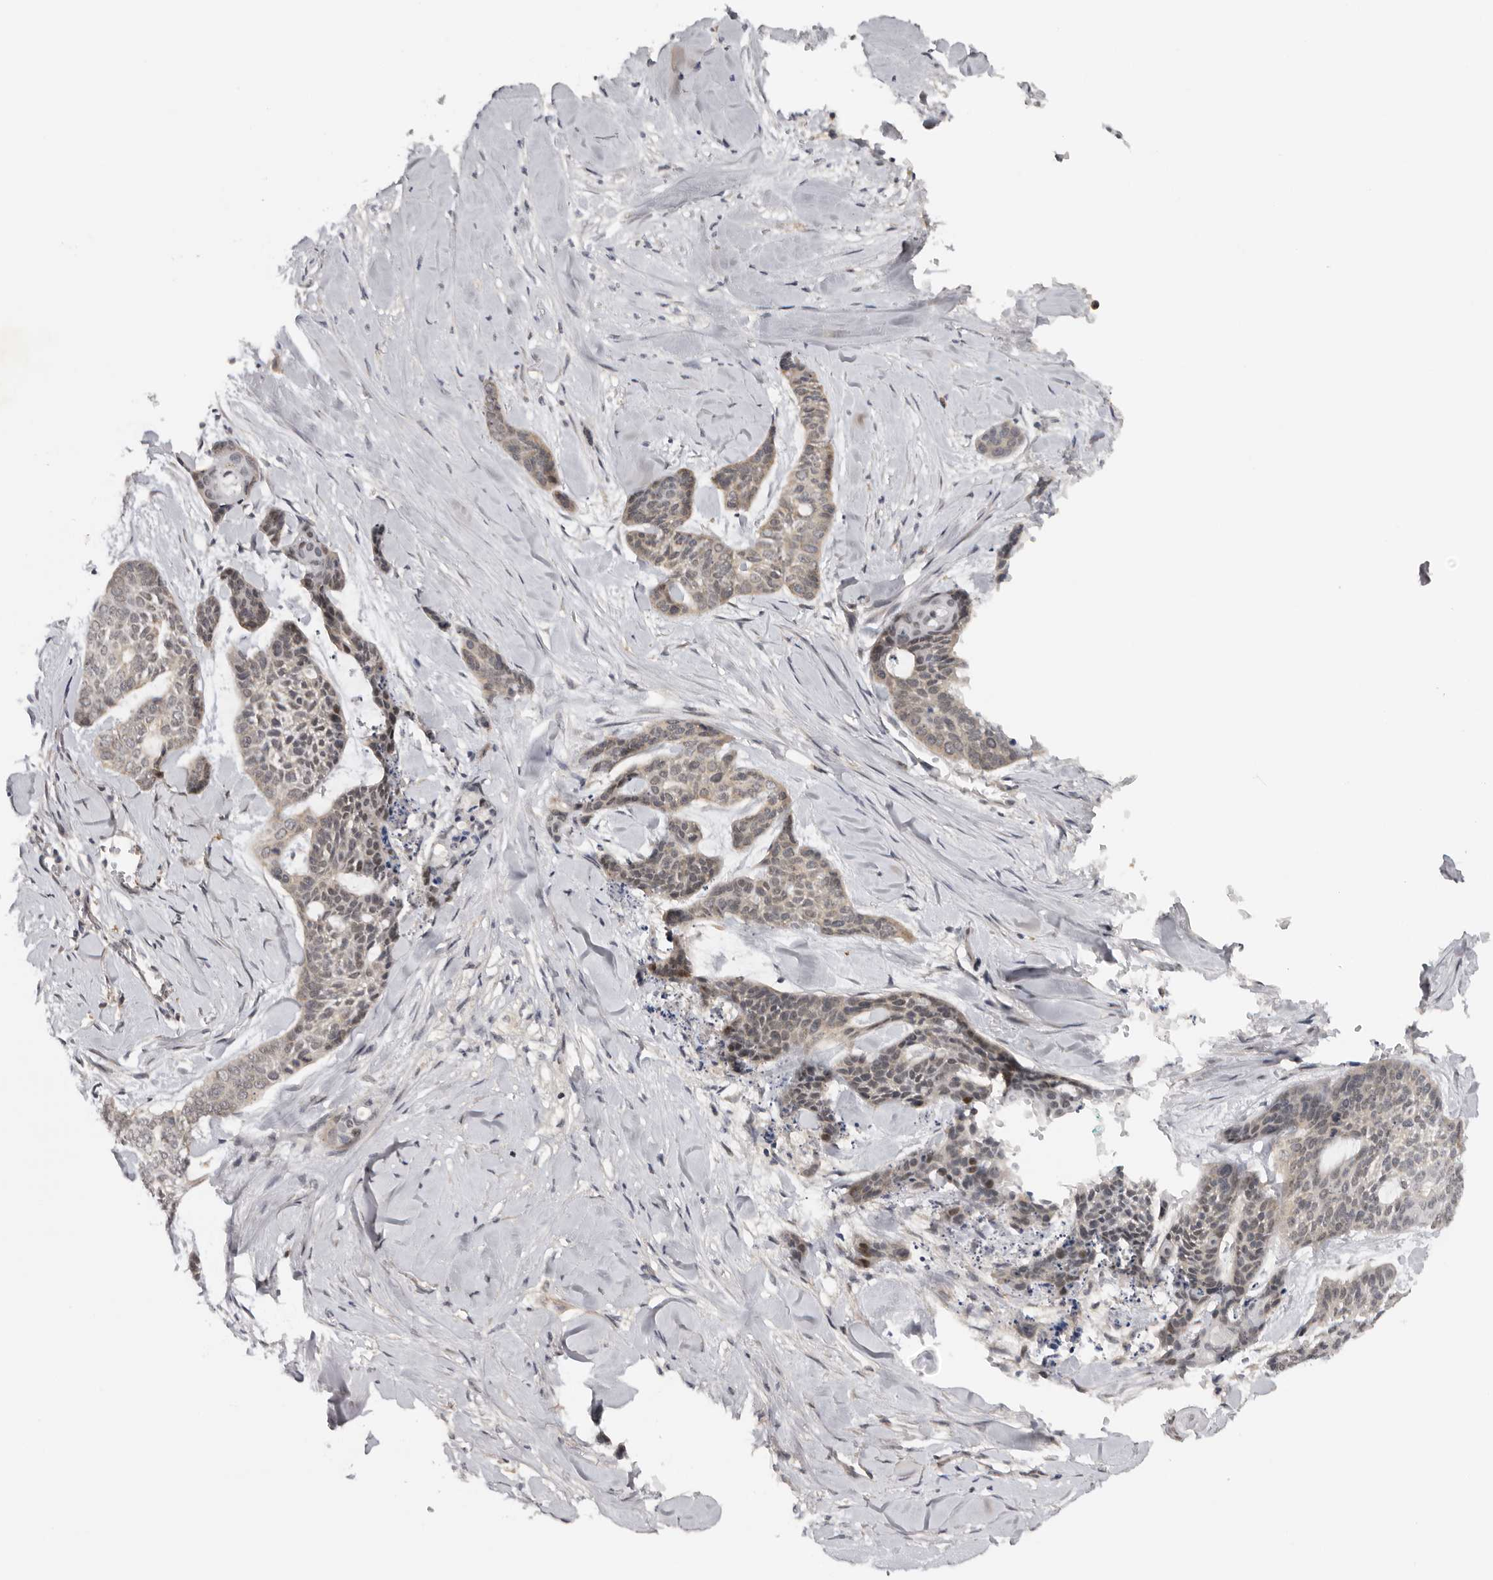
{"staining": {"intensity": "weak", "quantity": ">75%", "location": "nuclear"}, "tissue": "skin cancer", "cell_type": "Tumor cells", "image_type": "cancer", "snomed": [{"axis": "morphology", "description": "Basal cell carcinoma"}, {"axis": "topography", "description": "Skin"}], "caption": "Immunohistochemical staining of human skin cancer (basal cell carcinoma) displays low levels of weak nuclear protein staining in about >75% of tumor cells.", "gene": "KIF2B", "patient": {"sex": "female", "age": 64}}